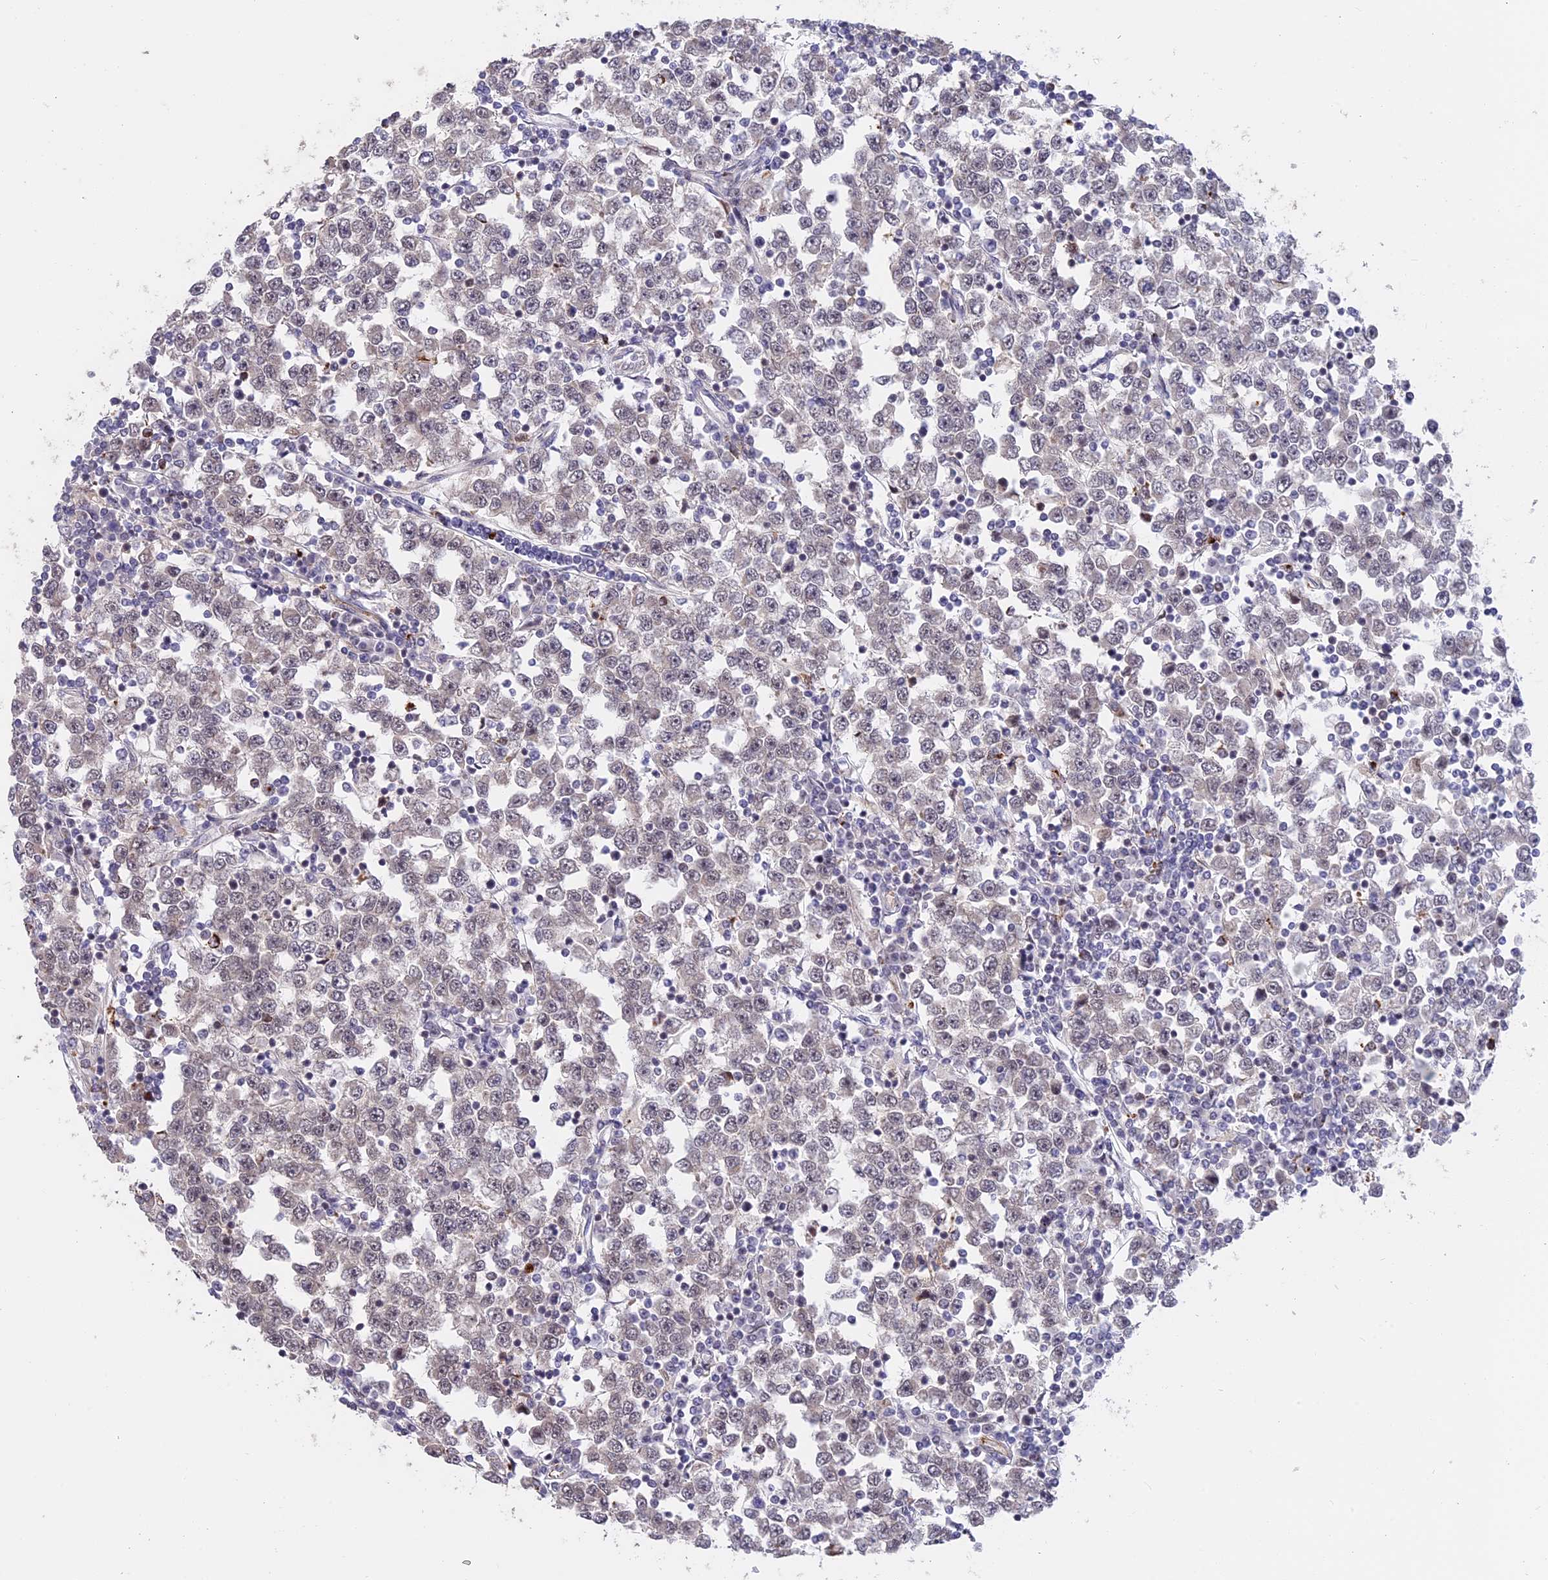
{"staining": {"intensity": "negative", "quantity": "none", "location": "none"}, "tissue": "testis cancer", "cell_type": "Tumor cells", "image_type": "cancer", "snomed": [{"axis": "morphology", "description": "Seminoma, NOS"}, {"axis": "topography", "description": "Testis"}], "caption": "Immunohistochemistry histopathology image of human seminoma (testis) stained for a protein (brown), which shows no positivity in tumor cells. (Stains: DAB (3,3'-diaminobenzidine) immunohistochemistry (IHC) with hematoxylin counter stain, Microscopy: brightfield microscopy at high magnification).", "gene": "POLR2C", "patient": {"sex": "male", "age": 65}}